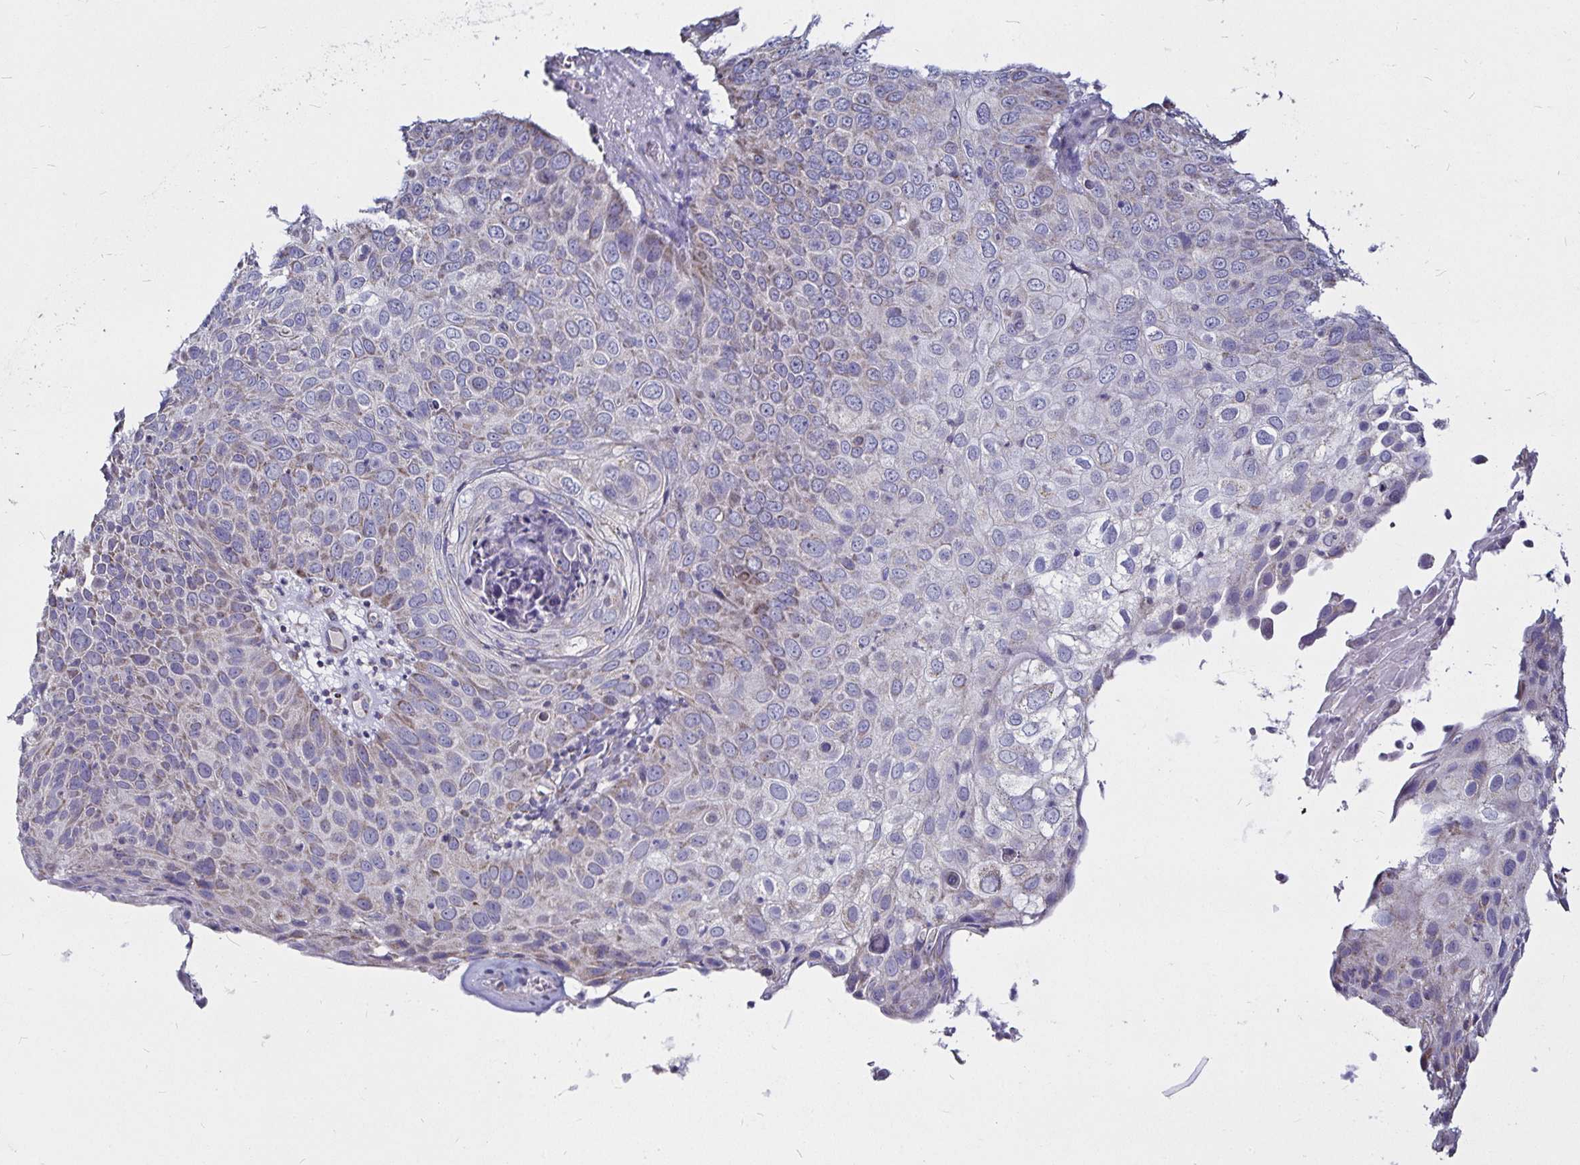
{"staining": {"intensity": "weak", "quantity": "<25%", "location": "cytoplasmic/membranous"}, "tissue": "skin cancer", "cell_type": "Tumor cells", "image_type": "cancer", "snomed": [{"axis": "morphology", "description": "Squamous cell carcinoma, NOS"}, {"axis": "topography", "description": "Skin"}], "caption": "Tumor cells are negative for brown protein staining in squamous cell carcinoma (skin).", "gene": "PGAM2", "patient": {"sex": "male", "age": 87}}